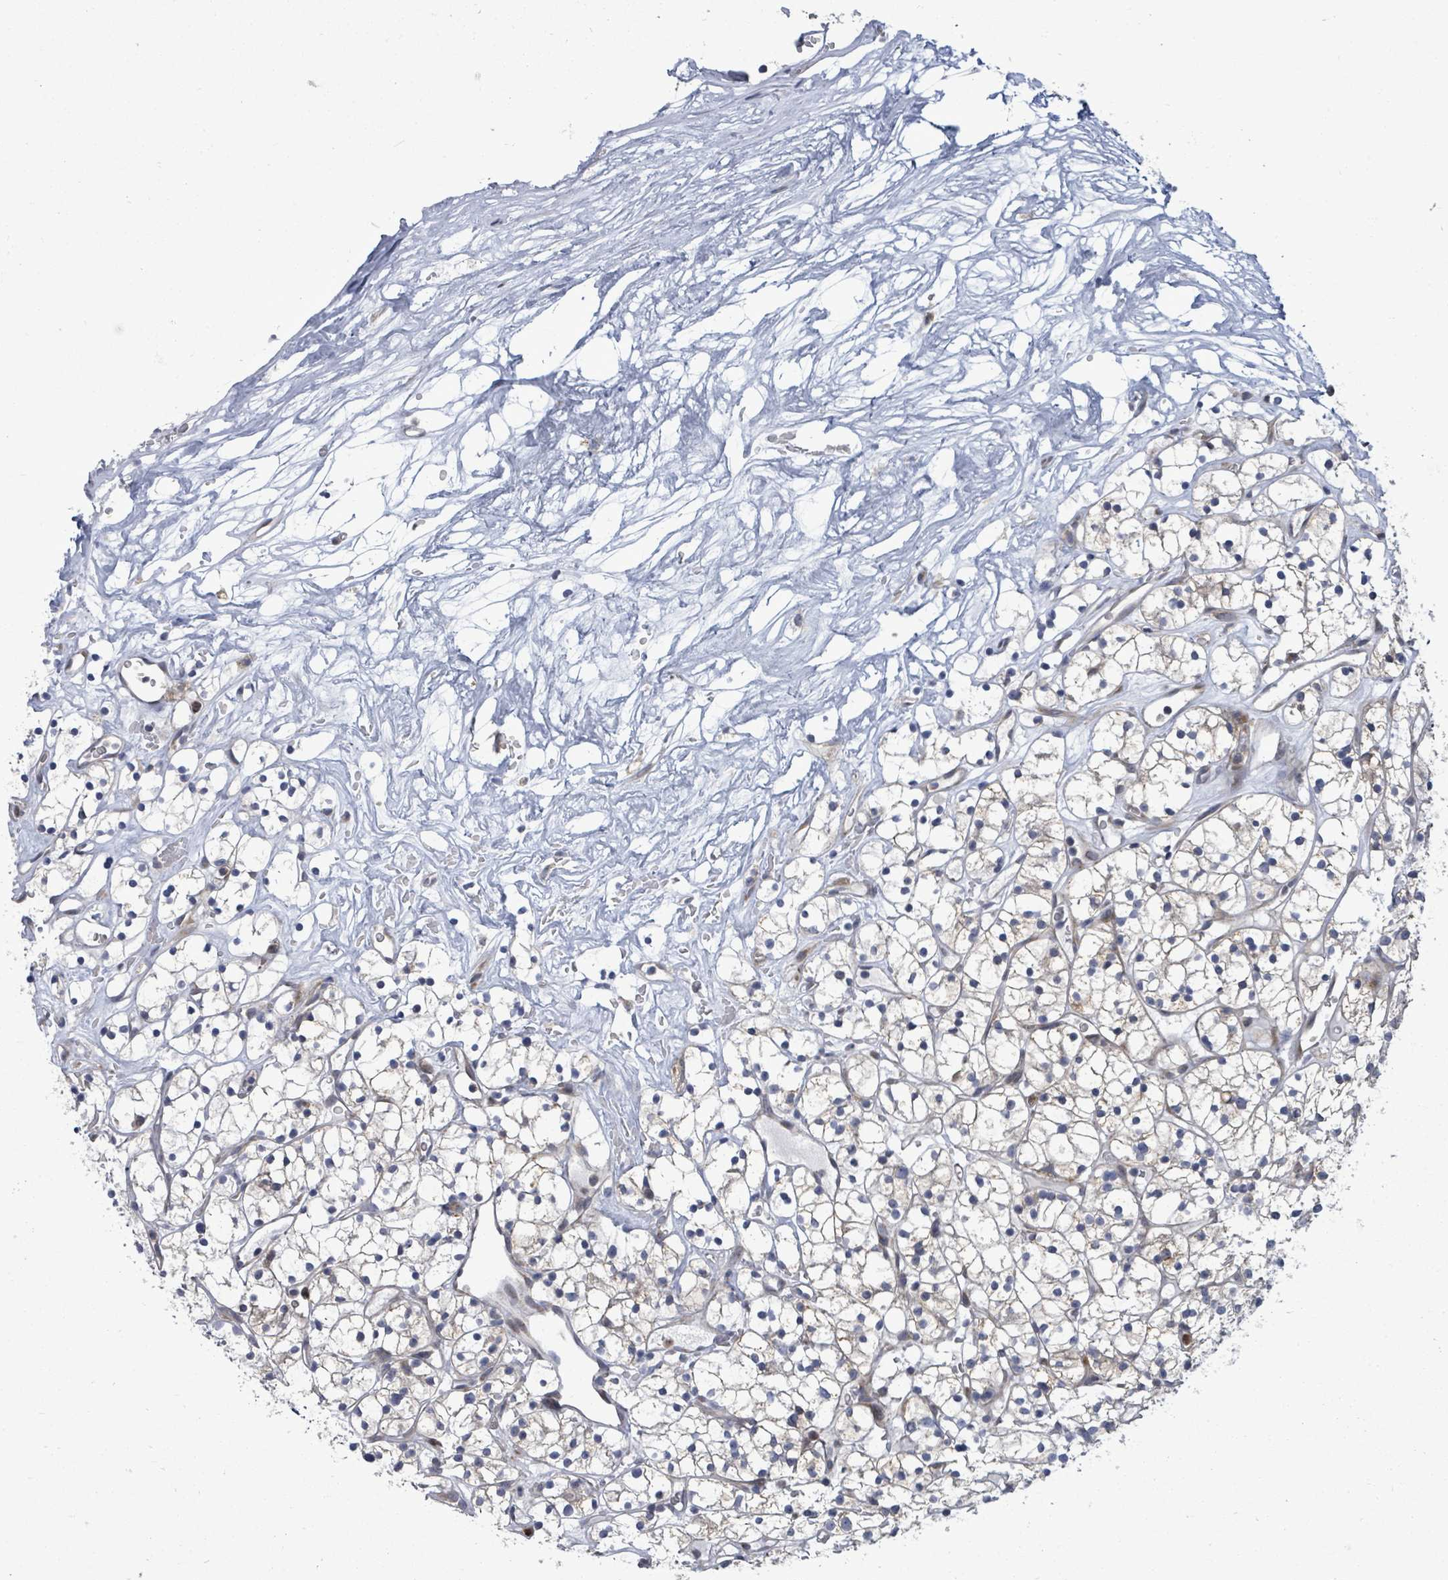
{"staining": {"intensity": "negative", "quantity": "none", "location": "none"}, "tissue": "renal cancer", "cell_type": "Tumor cells", "image_type": "cancer", "snomed": [{"axis": "morphology", "description": "Adenocarcinoma, NOS"}, {"axis": "topography", "description": "Kidney"}], "caption": "Immunohistochemistry (IHC) histopathology image of human renal cancer (adenocarcinoma) stained for a protein (brown), which displays no expression in tumor cells.", "gene": "SAR1A", "patient": {"sex": "female", "age": 64}}